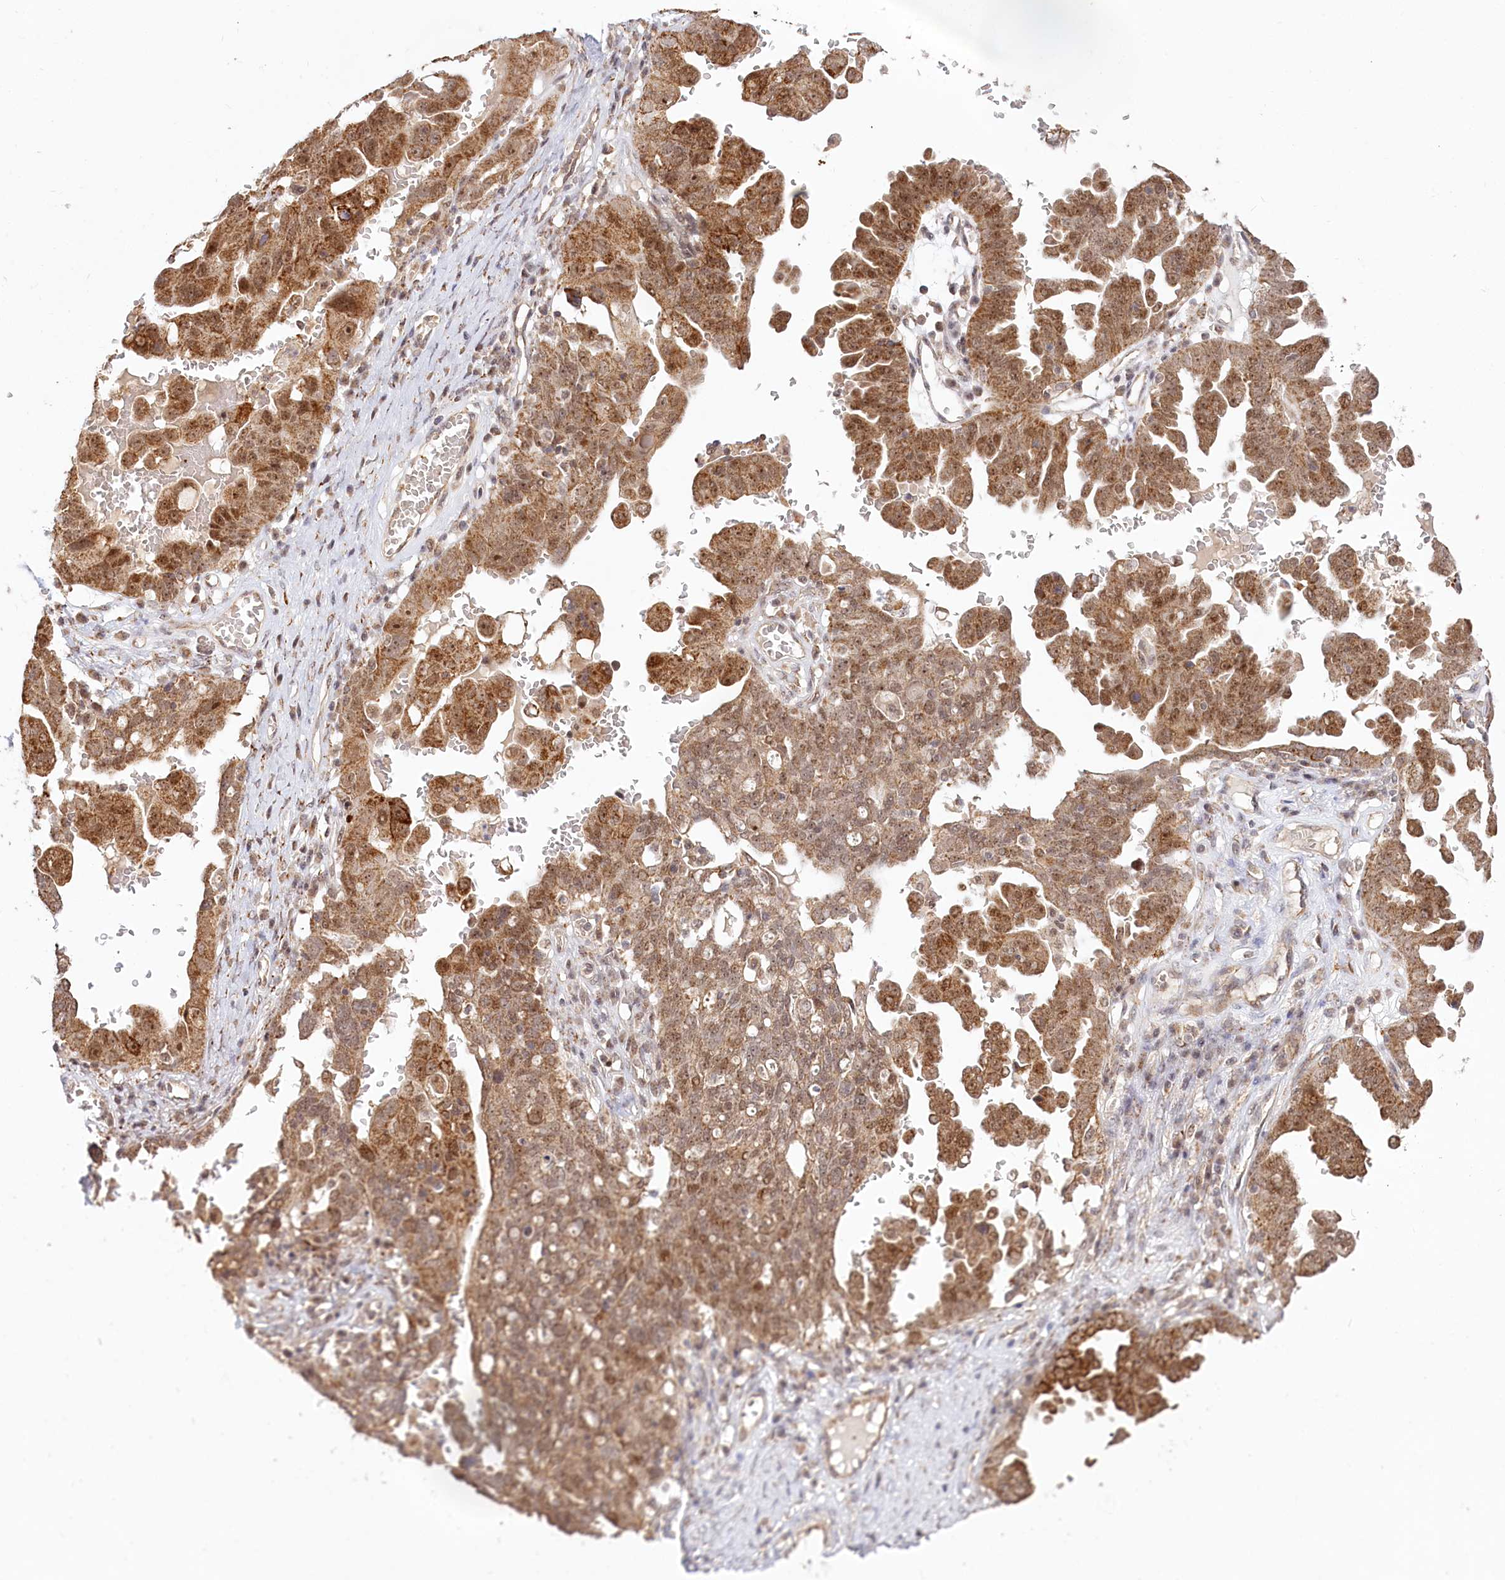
{"staining": {"intensity": "moderate", "quantity": ">75%", "location": "cytoplasmic/membranous,nuclear"}, "tissue": "ovarian cancer", "cell_type": "Tumor cells", "image_type": "cancer", "snomed": [{"axis": "morphology", "description": "Carcinoma, endometroid"}, {"axis": "topography", "description": "Ovary"}], "caption": "Ovarian cancer (endometroid carcinoma) was stained to show a protein in brown. There is medium levels of moderate cytoplasmic/membranous and nuclear positivity in approximately >75% of tumor cells.", "gene": "RTN4IP1", "patient": {"sex": "female", "age": 62}}